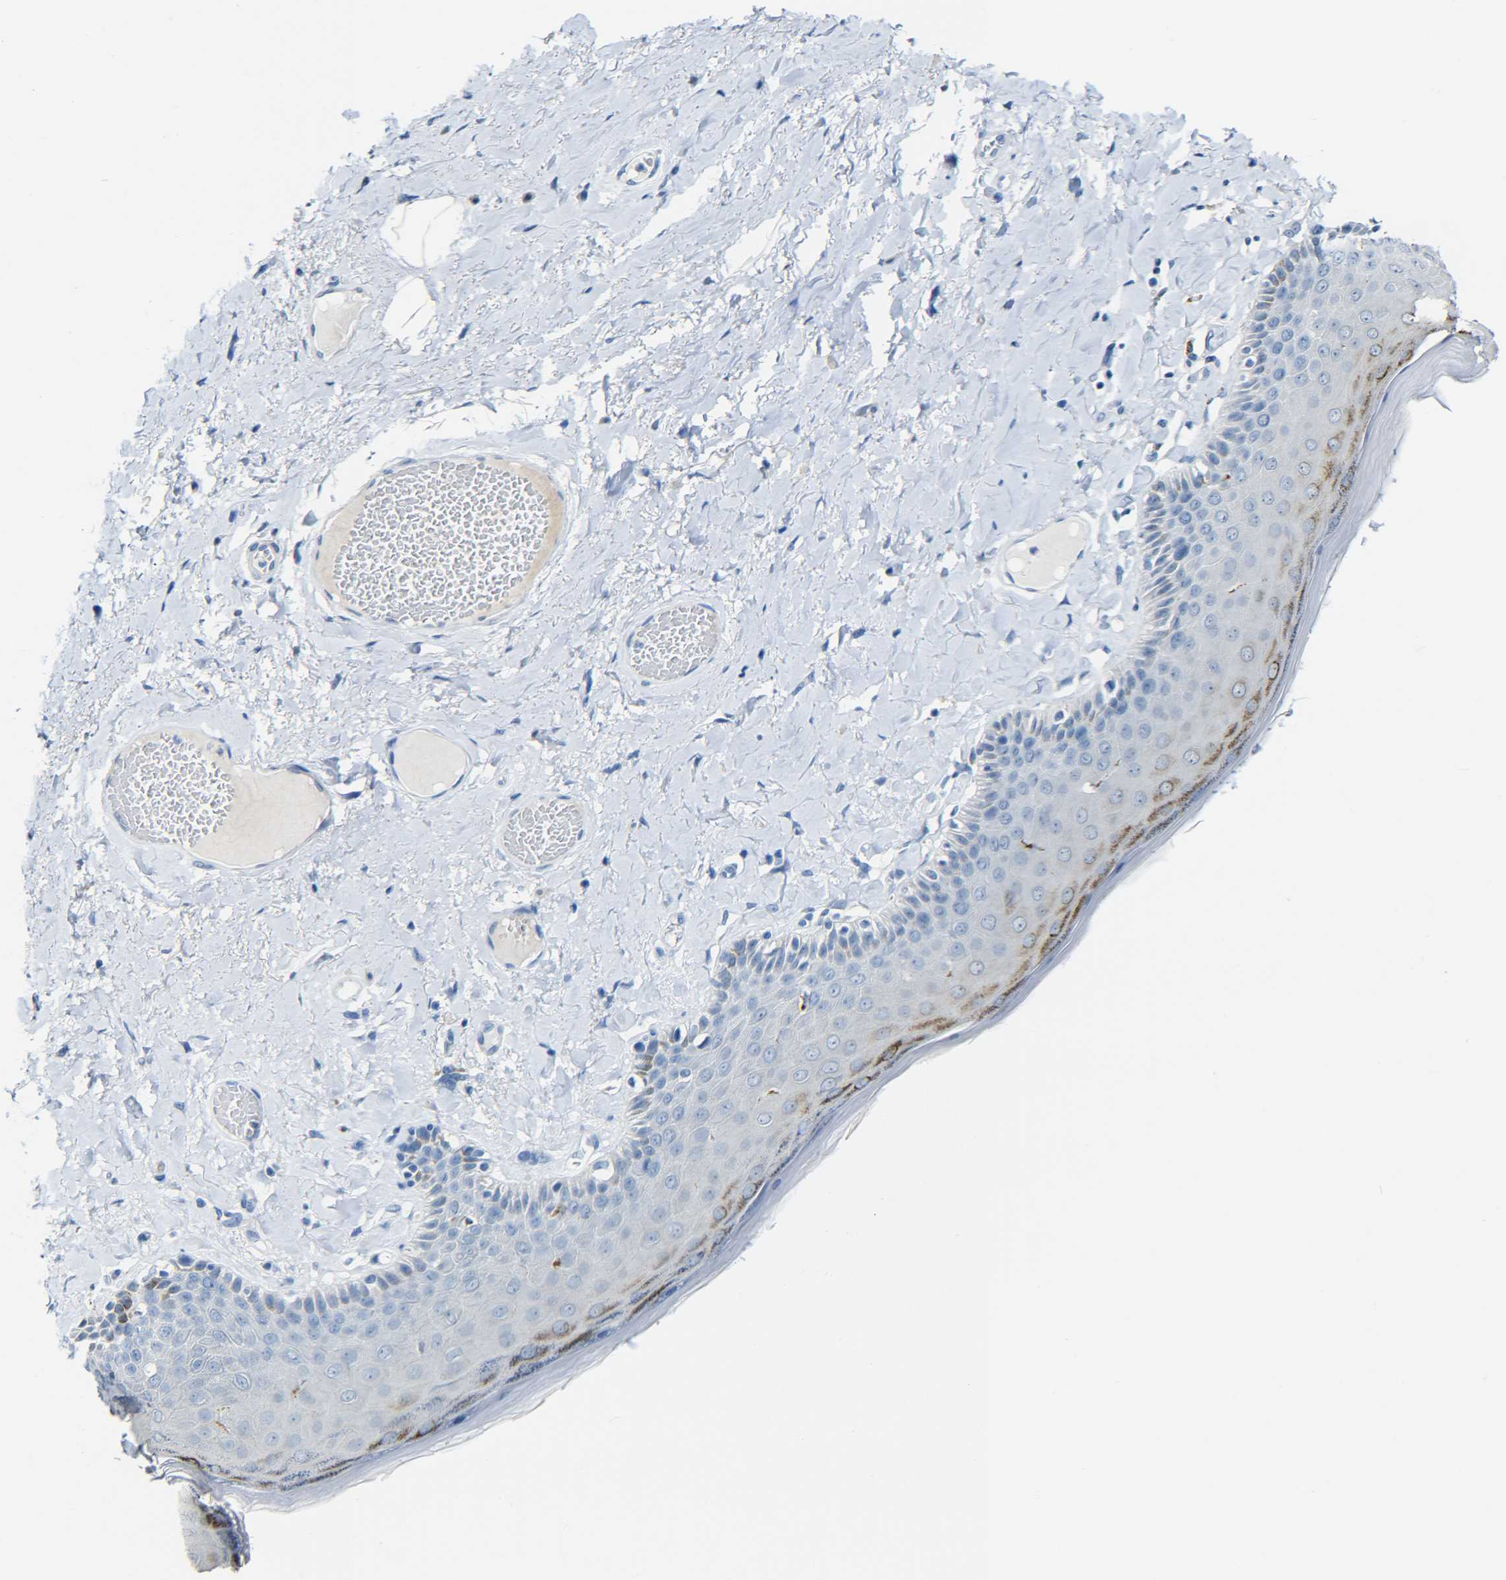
{"staining": {"intensity": "moderate", "quantity": "<25%", "location": "cytoplasmic/membranous"}, "tissue": "skin", "cell_type": "Epidermal cells", "image_type": "normal", "snomed": [{"axis": "morphology", "description": "Normal tissue, NOS"}, {"axis": "topography", "description": "Anal"}], "caption": "Protein expression analysis of normal skin shows moderate cytoplasmic/membranous expression in about <25% of epidermal cells. (brown staining indicates protein expression, while blue staining denotes nuclei).", "gene": "C15orf48", "patient": {"sex": "male", "age": 69}}